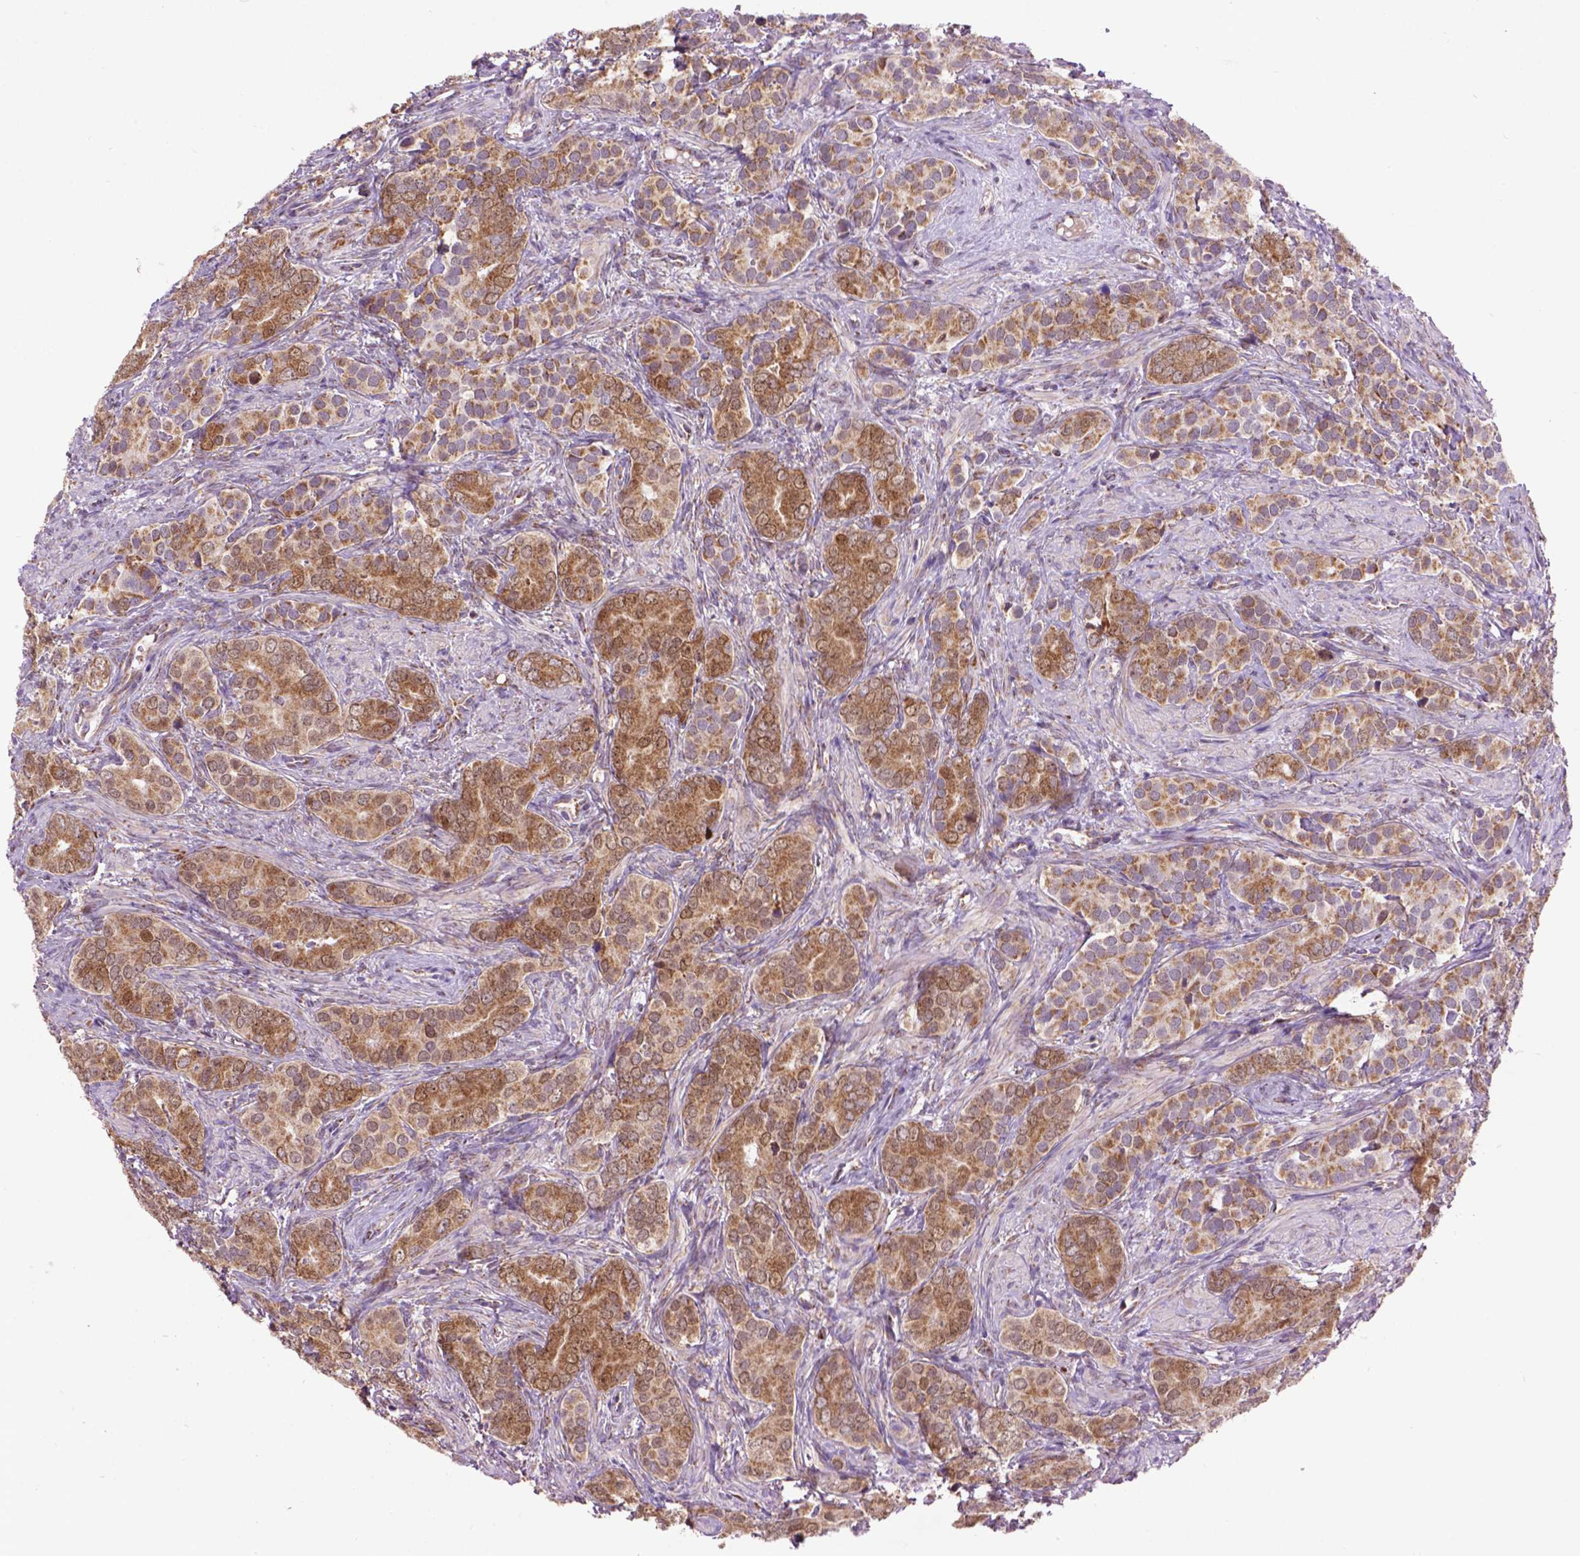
{"staining": {"intensity": "strong", "quantity": ">75%", "location": "cytoplasmic/membranous"}, "tissue": "prostate cancer", "cell_type": "Tumor cells", "image_type": "cancer", "snomed": [{"axis": "morphology", "description": "Adenocarcinoma, High grade"}, {"axis": "topography", "description": "Prostate"}], "caption": "This image demonstrates IHC staining of human adenocarcinoma (high-grade) (prostate), with high strong cytoplasmic/membranous expression in approximately >75% of tumor cells.", "gene": "PYCR3", "patient": {"sex": "male", "age": 84}}